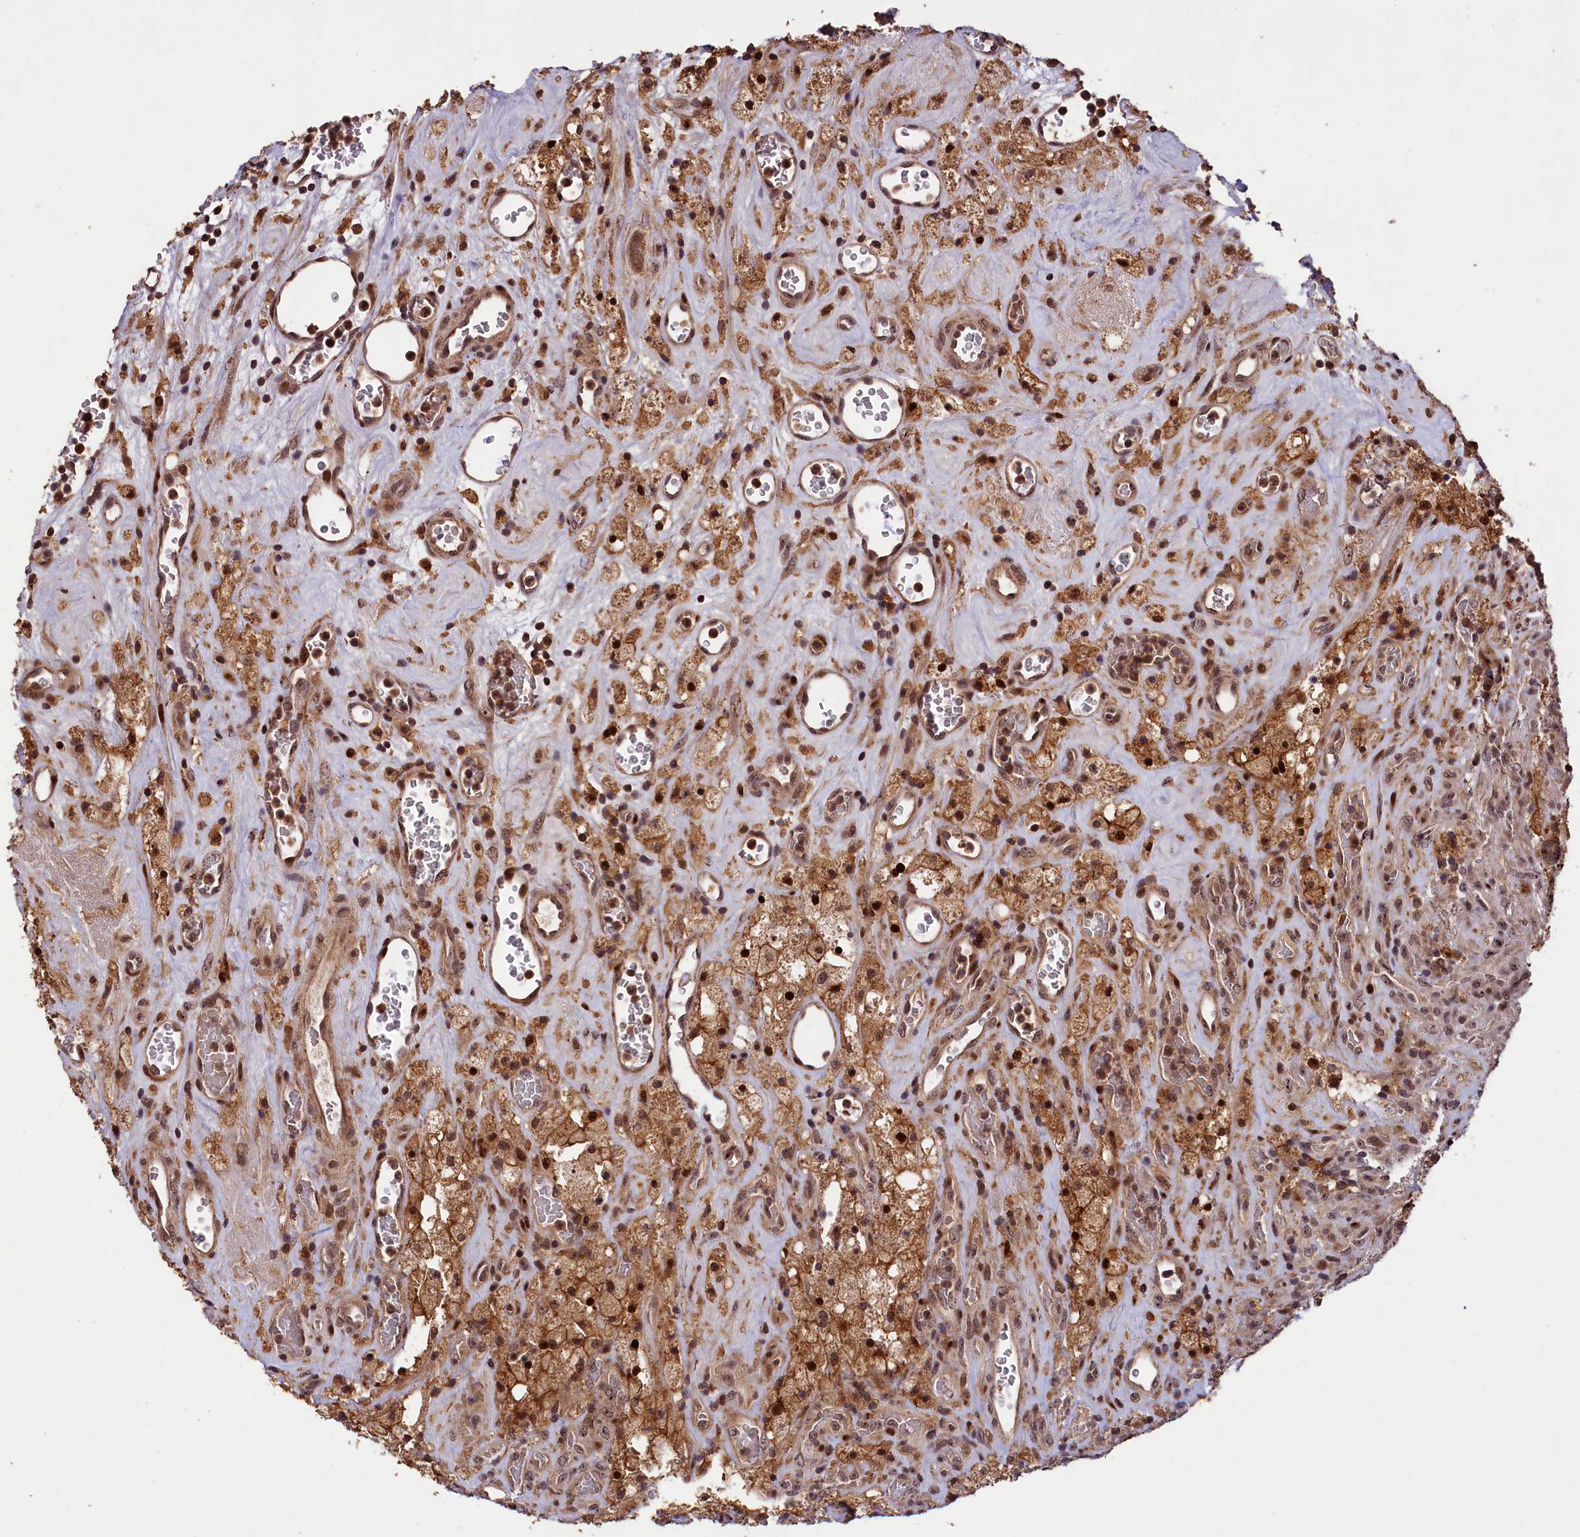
{"staining": {"intensity": "strong", "quantity": "25%-75%", "location": "cytoplasmic/membranous,nuclear"}, "tissue": "glioma", "cell_type": "Tumor cells", "image_type": "cancer", "snomed": [{"axis": "morphology", "description": "Glioma, malignant, High grade"}, {"axis": "topography", "description": "Brain"}], "caption": "Immunohistochemical staining of glioma shows strong cytoplasmic/membranous and nuclear protein positivity in about 25%-75% of tumor cells.", "gene": "PHAF1", "patient": {"sex": "male", "age": 76}}